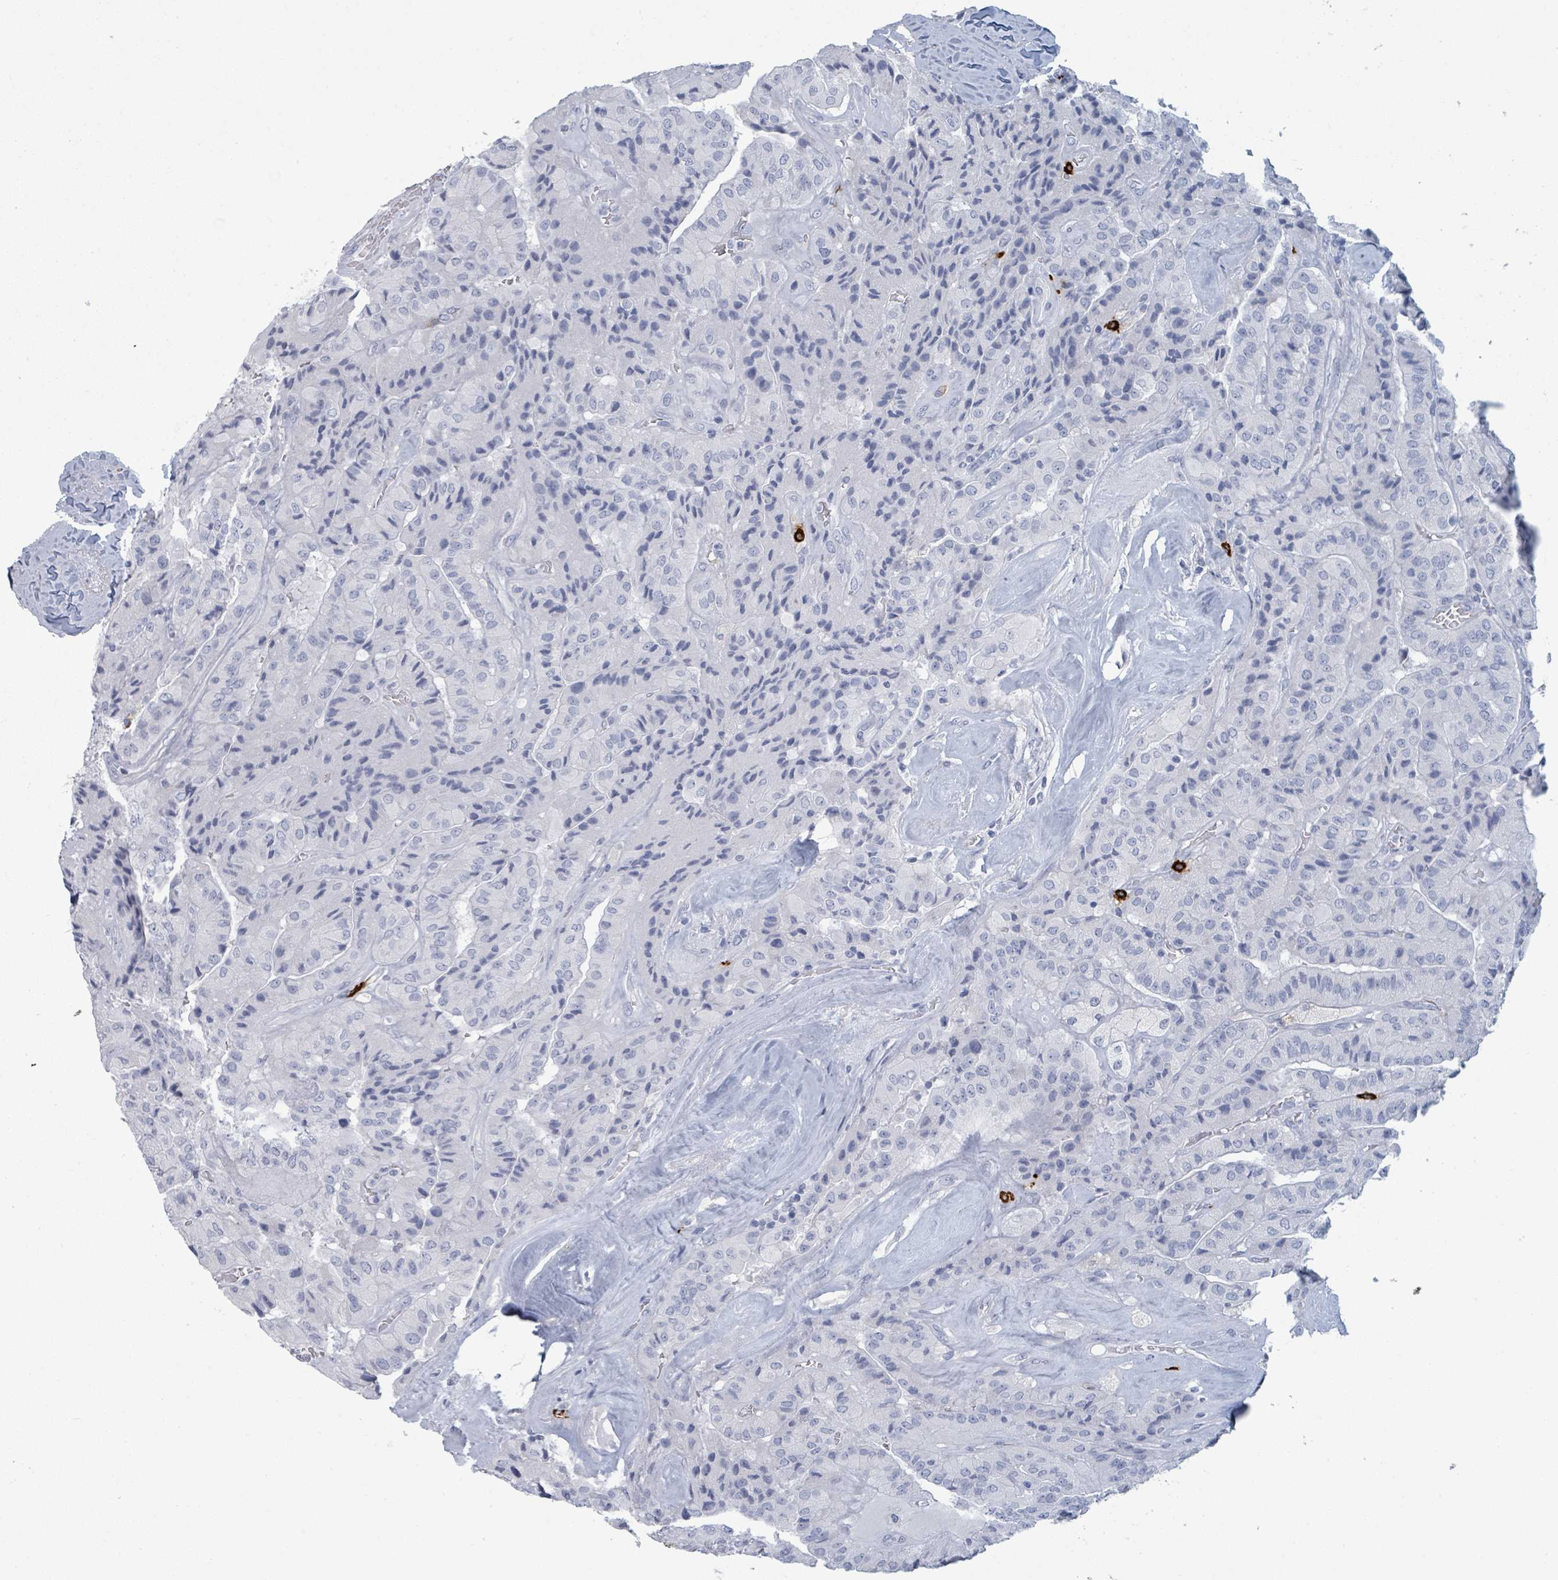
{"staining": {"intensity": "negative", "quantity": "none", "location": "none"}, "tissue": "thyroid cancer", "cell_type": "Tumor cells", "image_type": "cancer", "snomed": [{"axis": "morphology", "description": "Normal tissue, NOS"}, {"axis": "morphology", "description": "Papillary adenocarcinoma, NOS"}, {"axis": "topography", "description": "Thyroid gland"}], "caption": "A micrograph of human papillary adenocarcinoma (thyroid) is negative for staining in tumor cells. (Brightfield microscopy of DAB immunohistochemistry (IHC) at high magnification).", "gene": "VPS13D", "patient": {"sex": "female", "age": 59}}